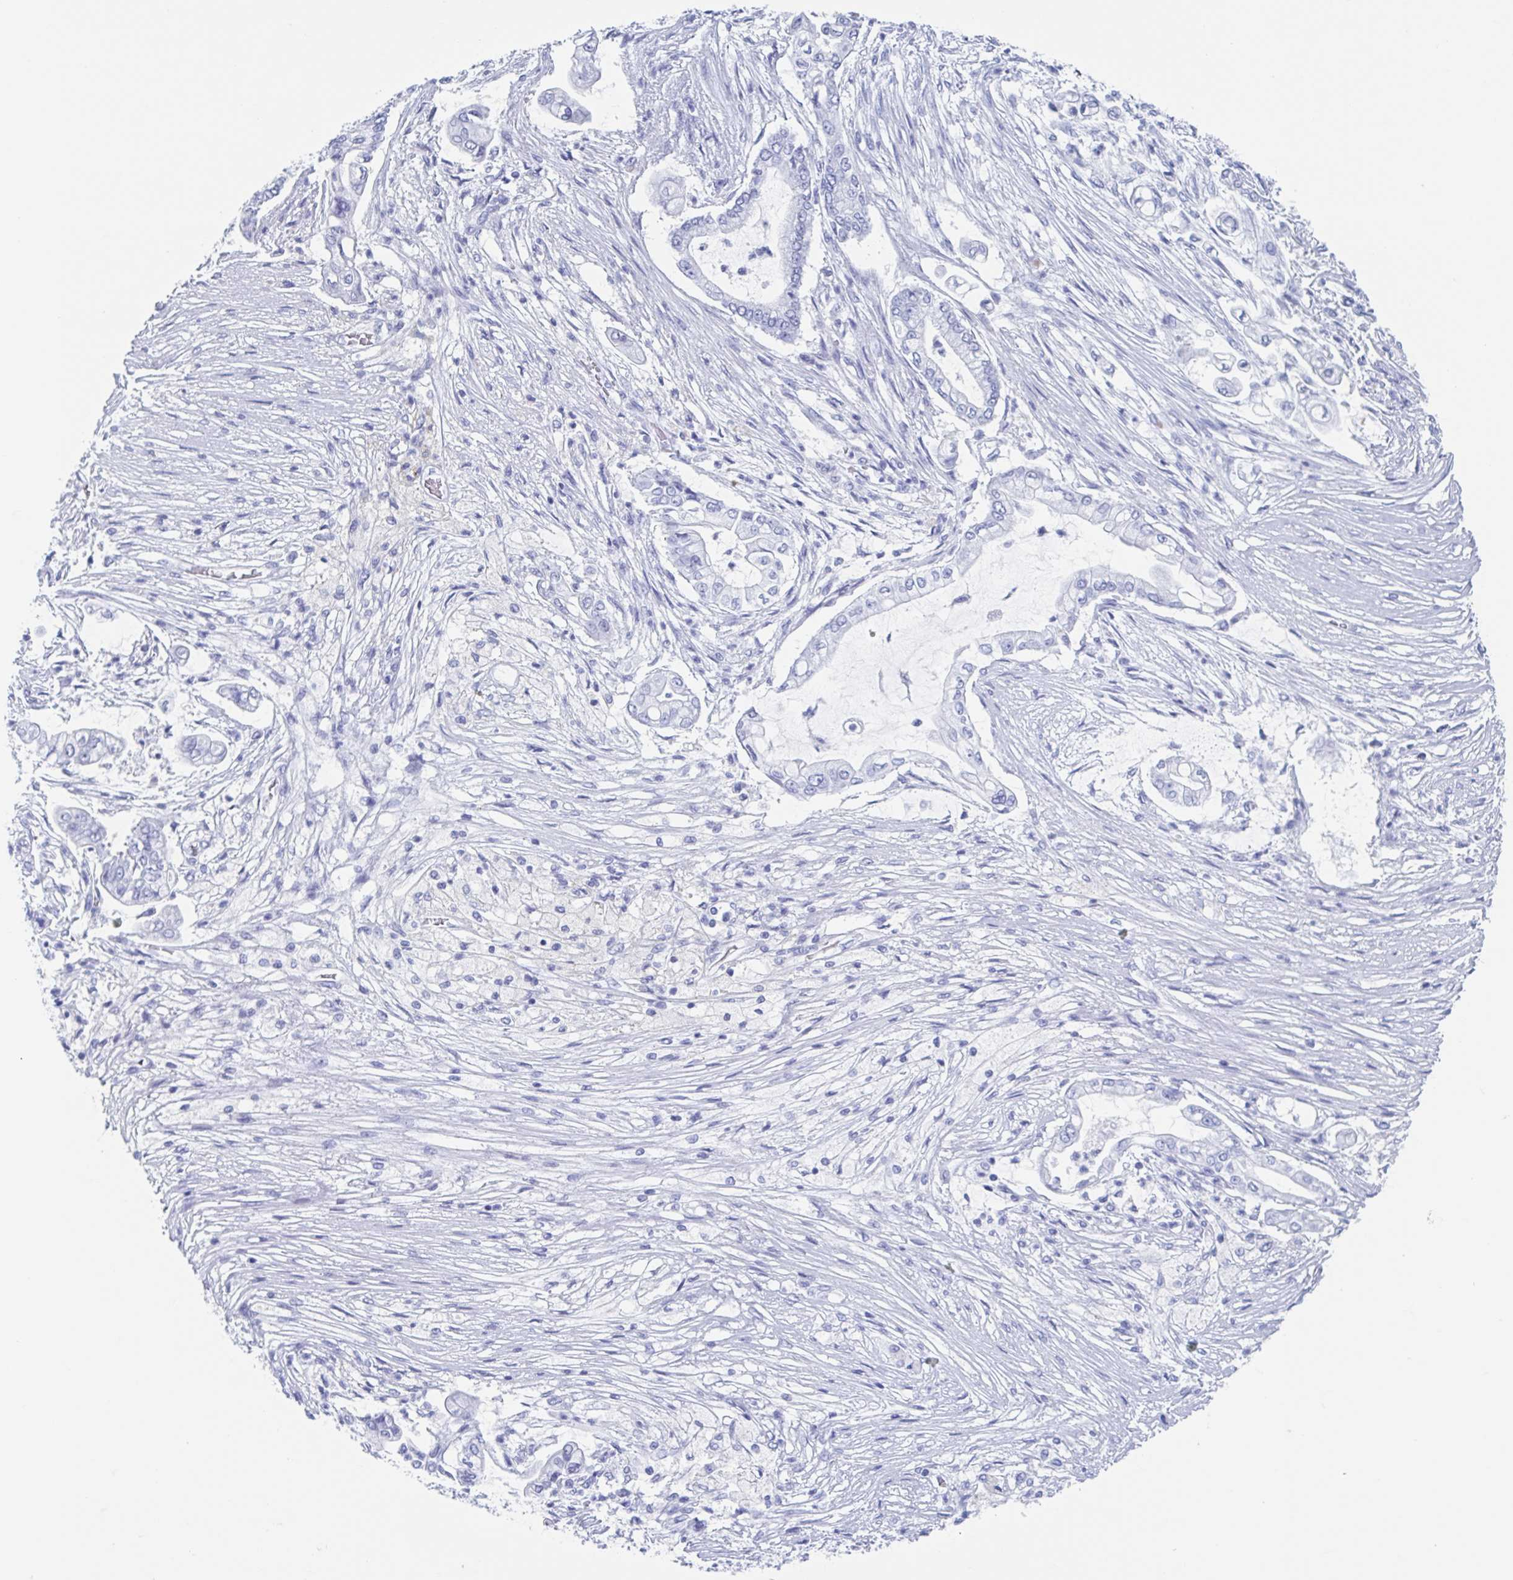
{"staining": {"intensity": "negative", "quantity": "none", "location": "none"}, "tissue": "pancreatic cancer", "cell_type": "Tumor cells", "image_type": "cancer", "snomed": [{"axis": "morphology", "description": "Adenocarcinoma, NOS"}, {"axis": "topography", "description": "Pancreas"}], "caption": "This micrograph is of pancreatic adenocarcinoma stained with IHC to label a protein in brown with the nuclei are counter-stained blue. There is no expression in tumor cells.", "gene": "C10orf53", "patient": {"sex": "female", "age": 69}}